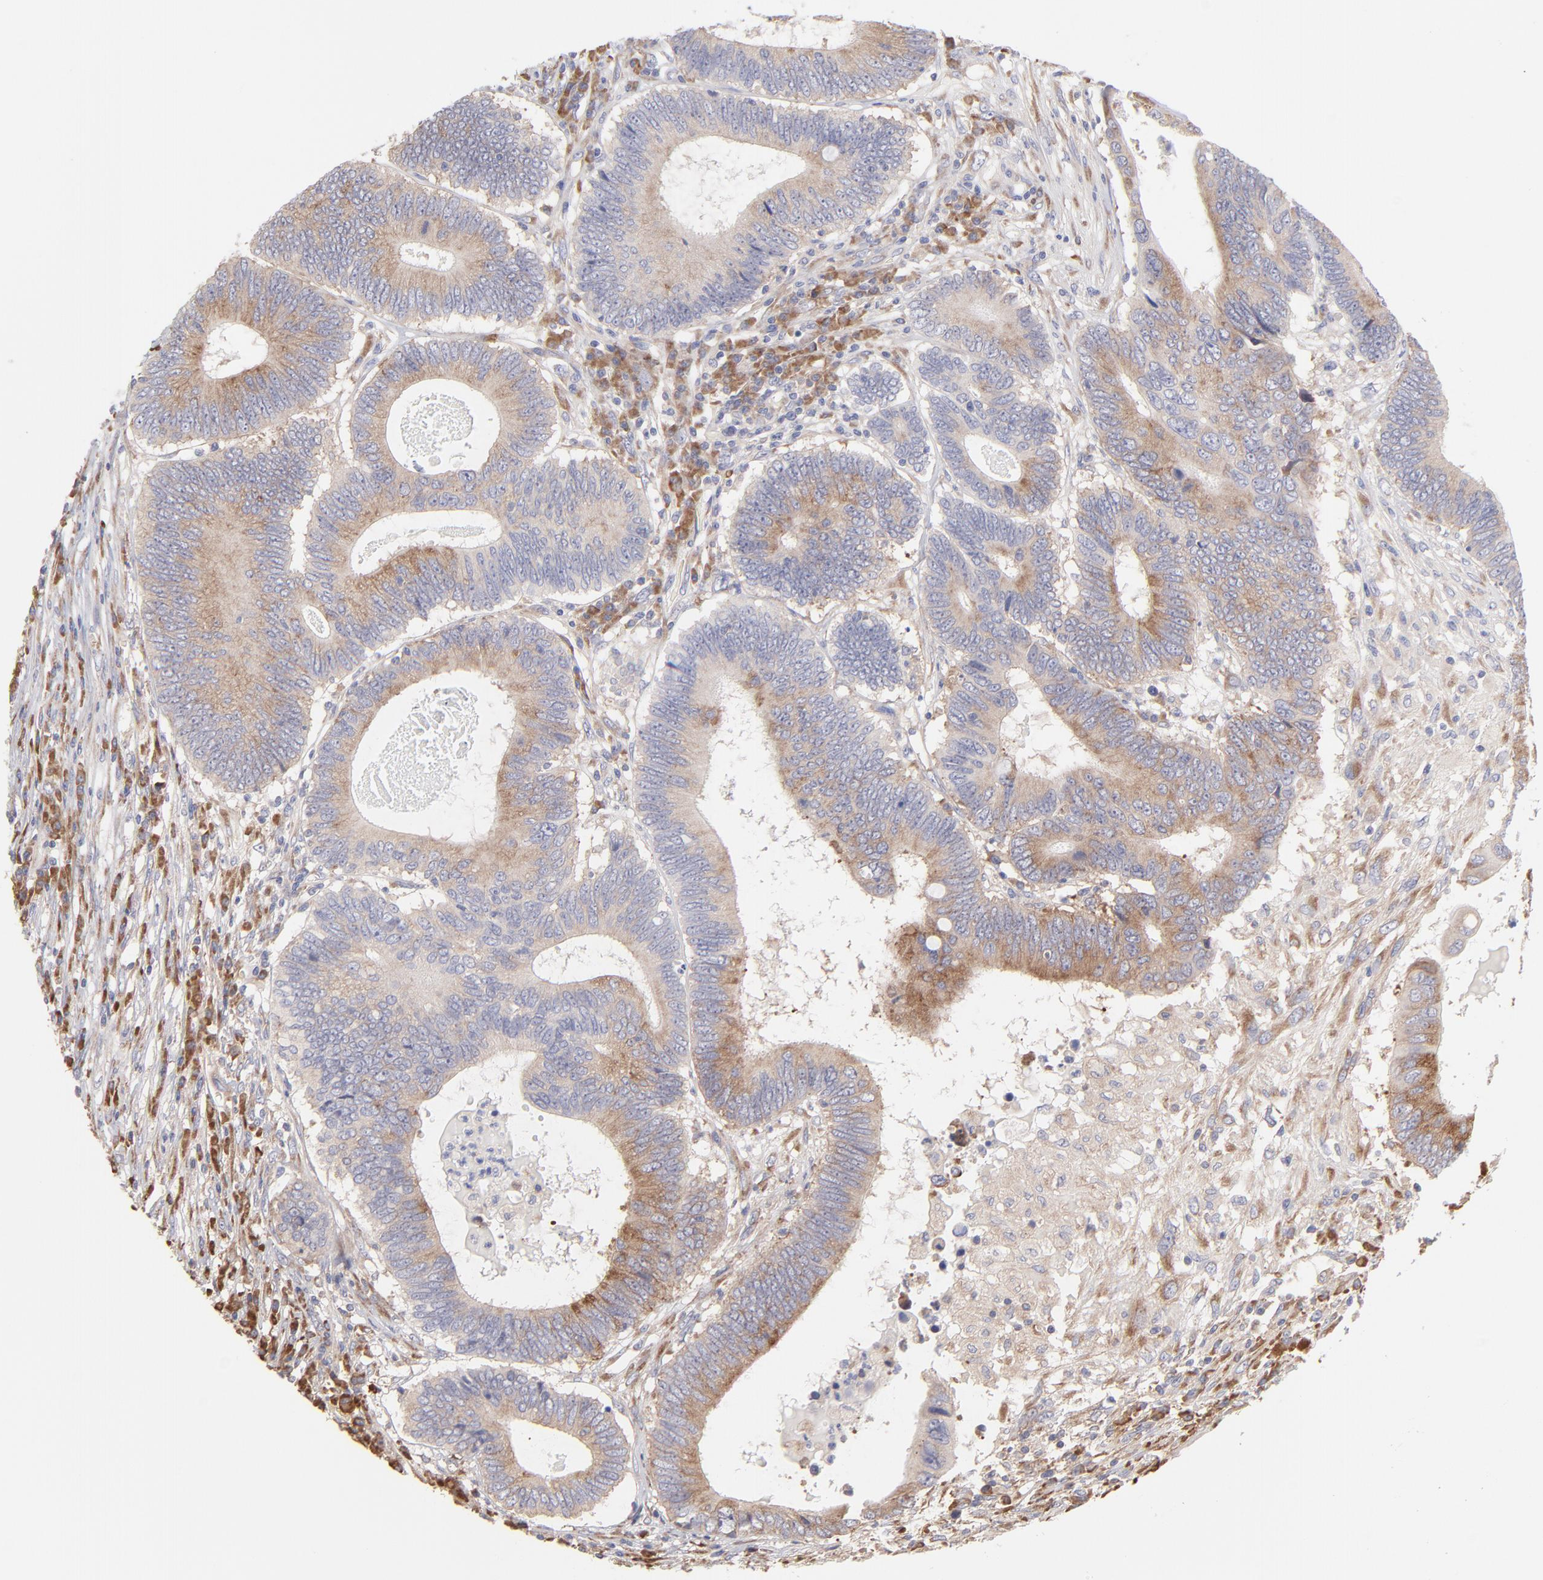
{"staining": {"intensity": "weak", "quantity": ">75%", "location": "cytoplasmic/membranous"}, "tissue": "colorectal cancer", "cell_type": "Tumor cells", "image_type": "cancer", "snomed": [{"axis": "morphology", "description": "Adenocarcinoma, NOS"}, {"axis": "topography", "description": "Colon"}], "caption": "IHC (DAB) staining of human colorectal adenocarcinoma displays weak cytoplasmic/membranous protein staining in about >75% of tumor cells. The staining was performed using DAB, with brown indicating positive protein expression. Nuclei are stained blue with hematoxylin.", "gene": "RPLP0", "patient": {"sex": "female", "age": 78}}